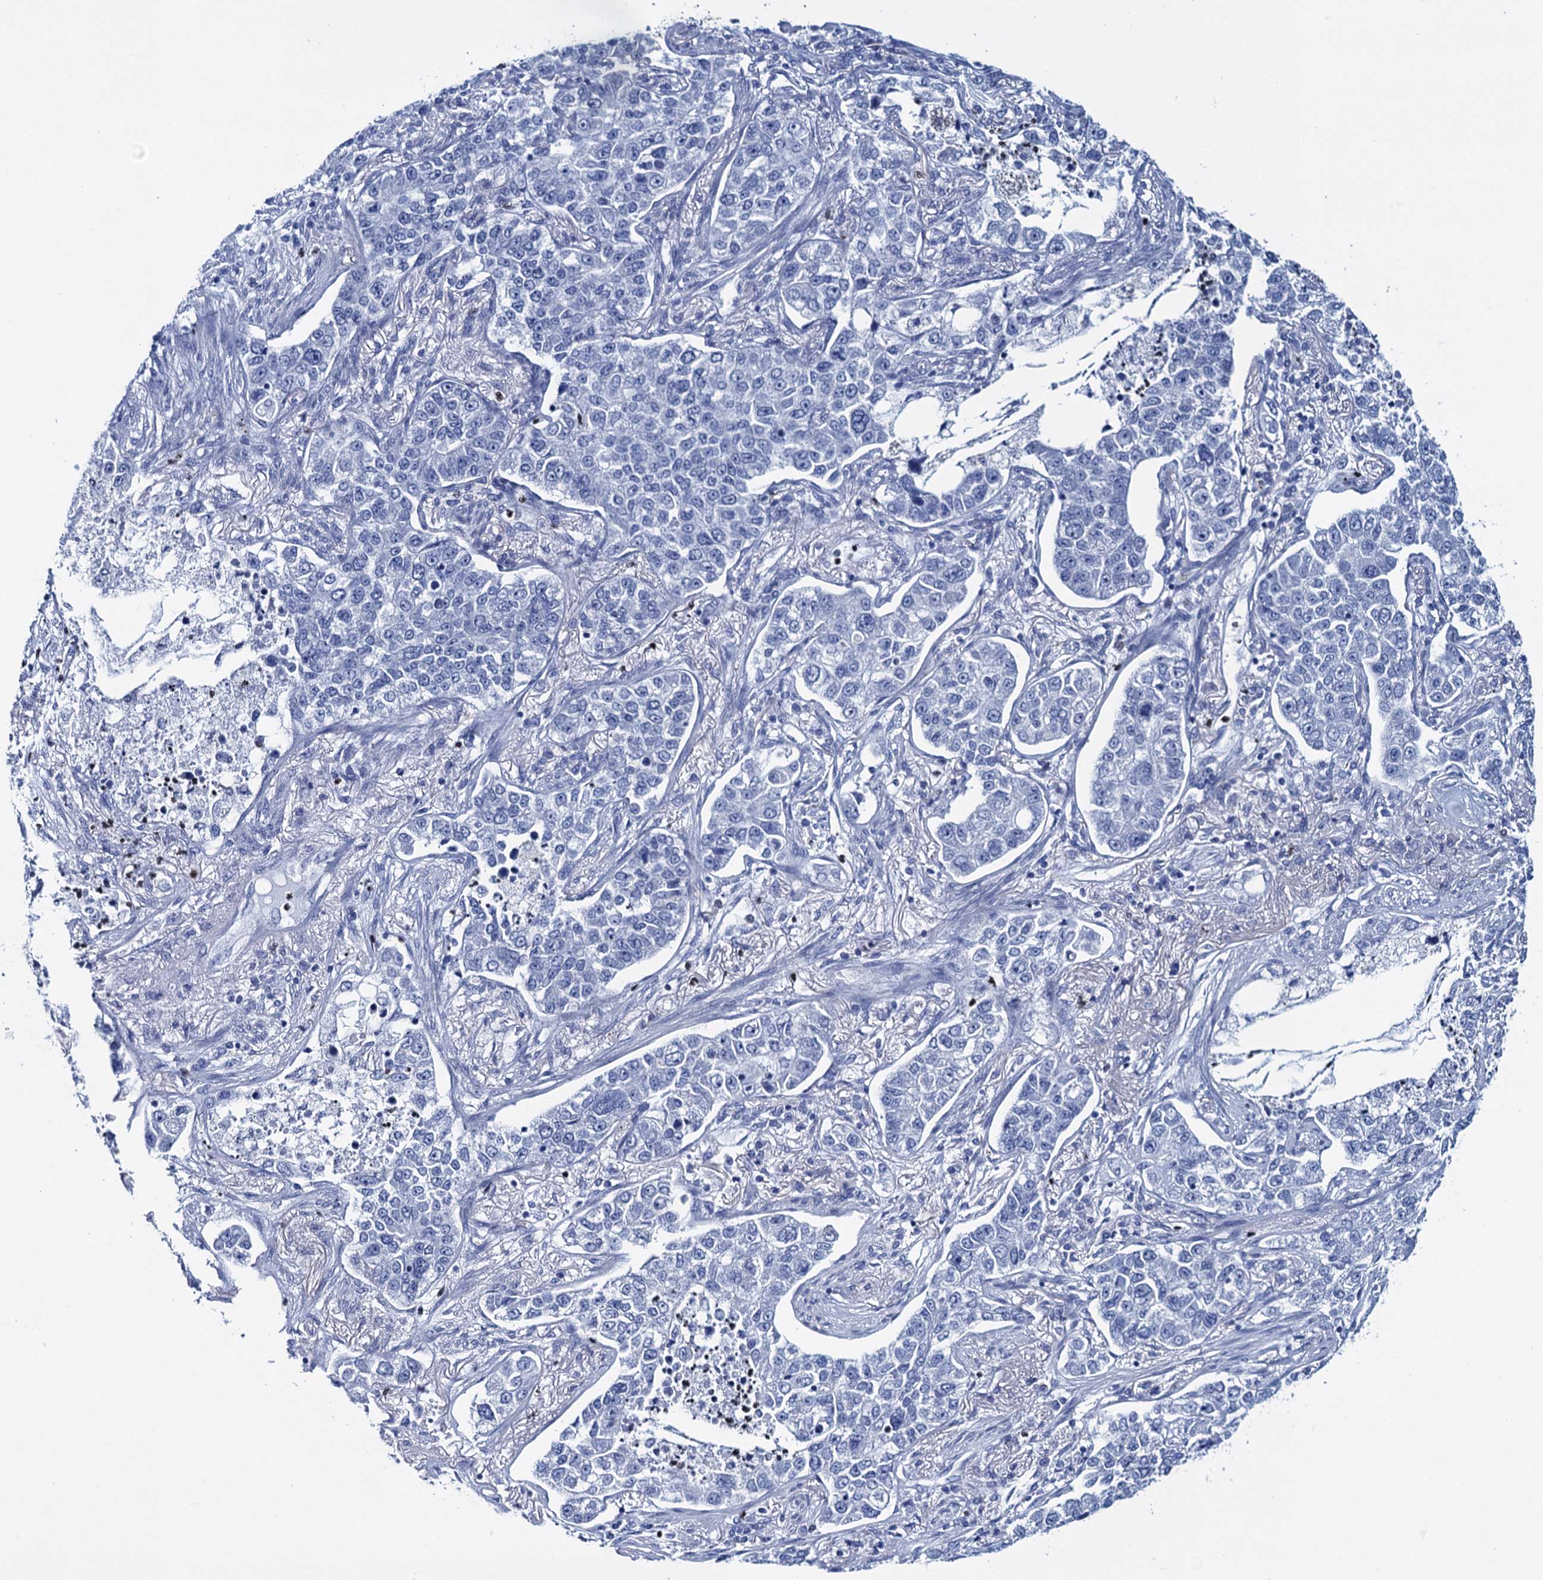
{"staining": {"intensity": "negative", "quantity": "none", "location": "none"}, "tissue": "lung cancer", "cell_type": "Tumor cells", "image_type": "cancer", "snomed": [{"axis": "morphology", "description": "Adenocarcinoma, NOS"}, {"axis": "topography", "description": "Lung"}], "caption": "High power microscopy histopathology image of an IHC photomicrograph of adenocarcinoma (lung), revealing no significant staining in tumor cells.", "gene": "RHCG", "patient": {"sex": "male", "age": 49}}